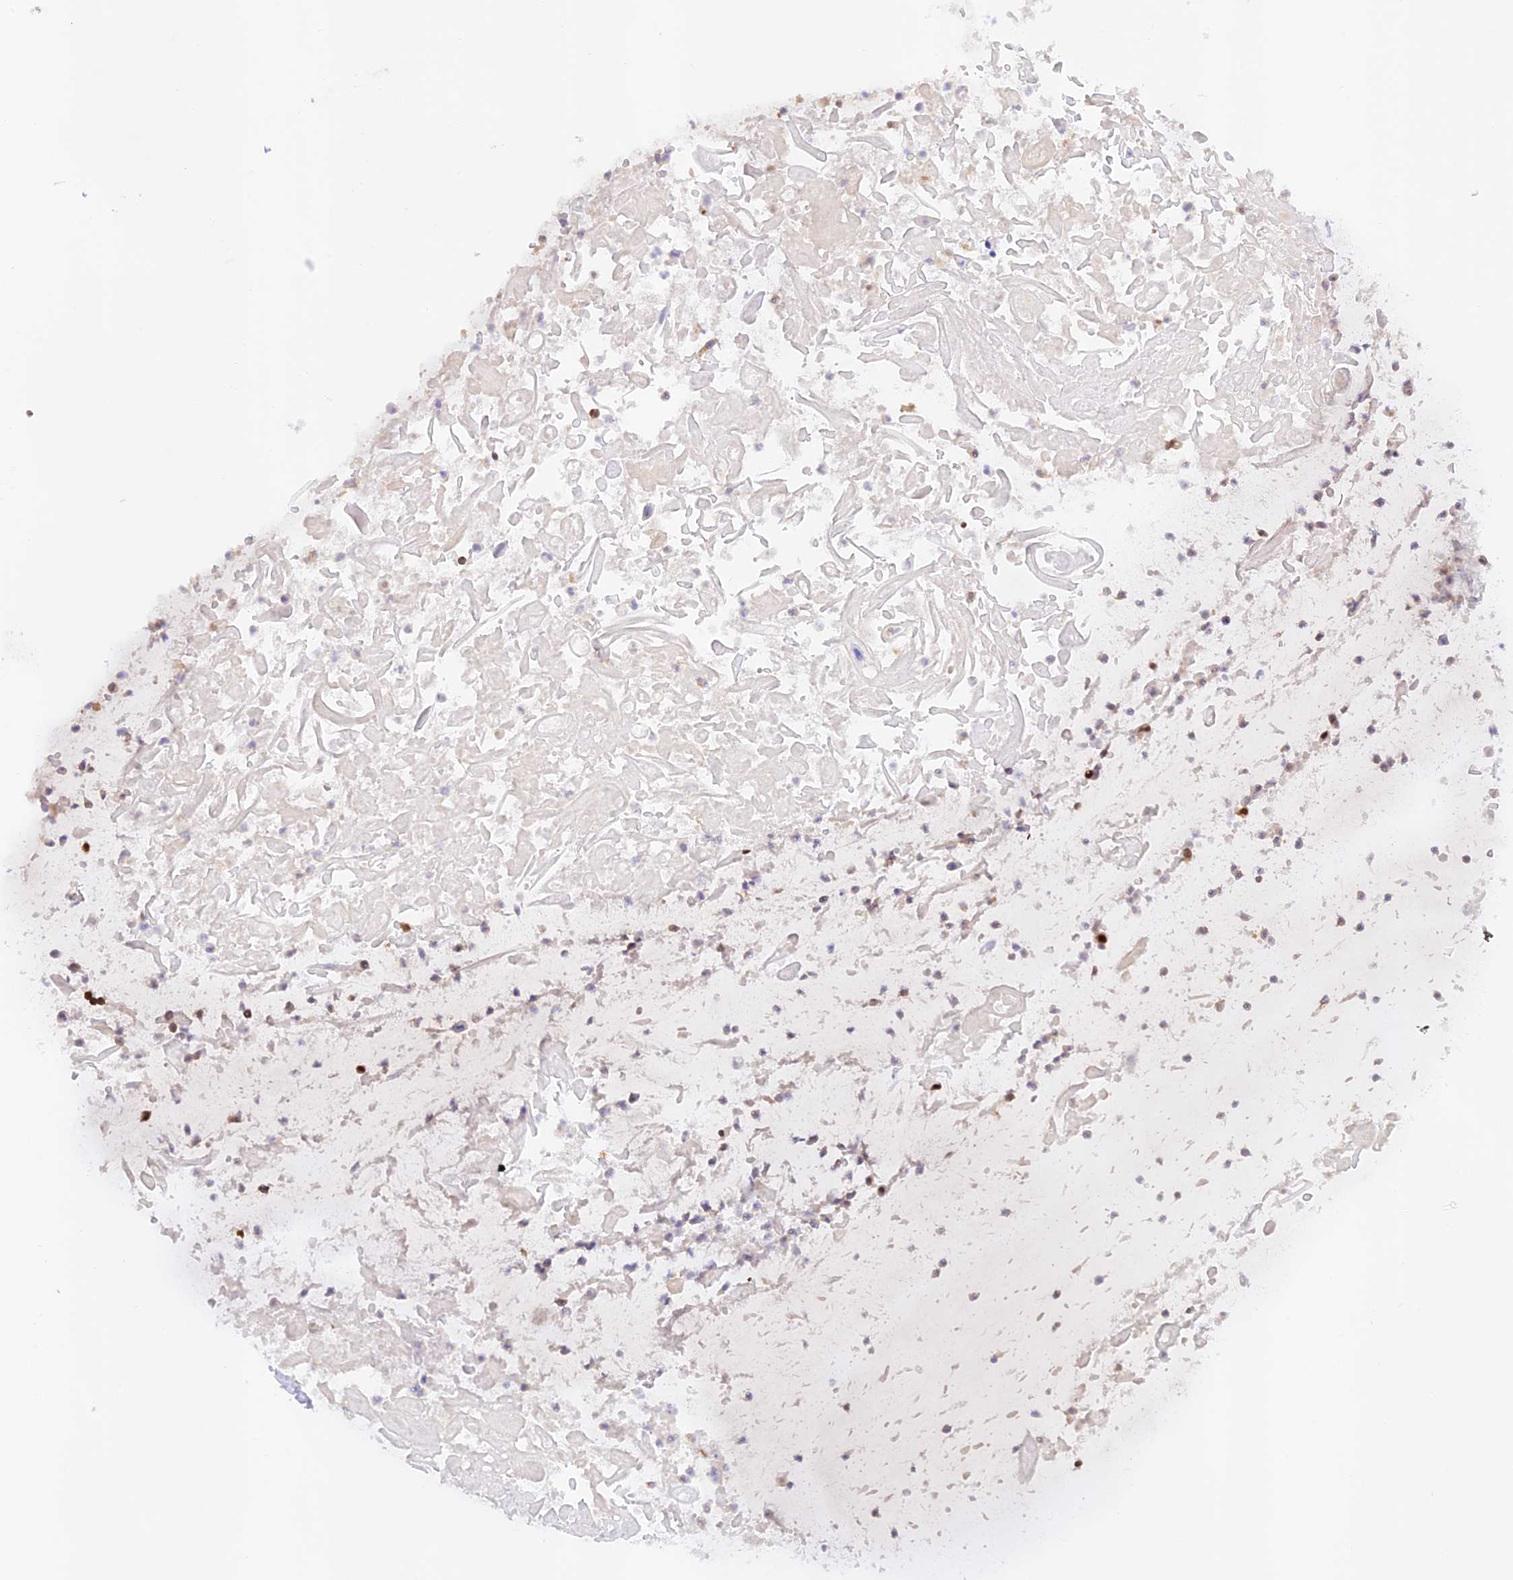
{"staining": {"intensity": "weak", "quantity": "25%-75%", "location": "cytoplasmic/membranous"}, "tissue": "adipose tissue", "cell_type": "Adipocytes", "image_type": "normal", "snomed": [{"axis": "morphology", "description": "Normal tissue, NOS"}, {"axis": "topography", "description": "Lymph node"}, {"axis": "topography", "description": "Cartilage tissue"}, {"axis": "topography", "description": "Bronchus"}], "caption": "DAB (3,3'-diaminobenzidine) immunohistochemical staining of normal human adipose tissue reveals weak cytoplasmic/membranous protein positivity in approximately 25%-75% of adipocytes.", "gene": "DENND1C", "patient": {"sex": "male", "age": 63}}